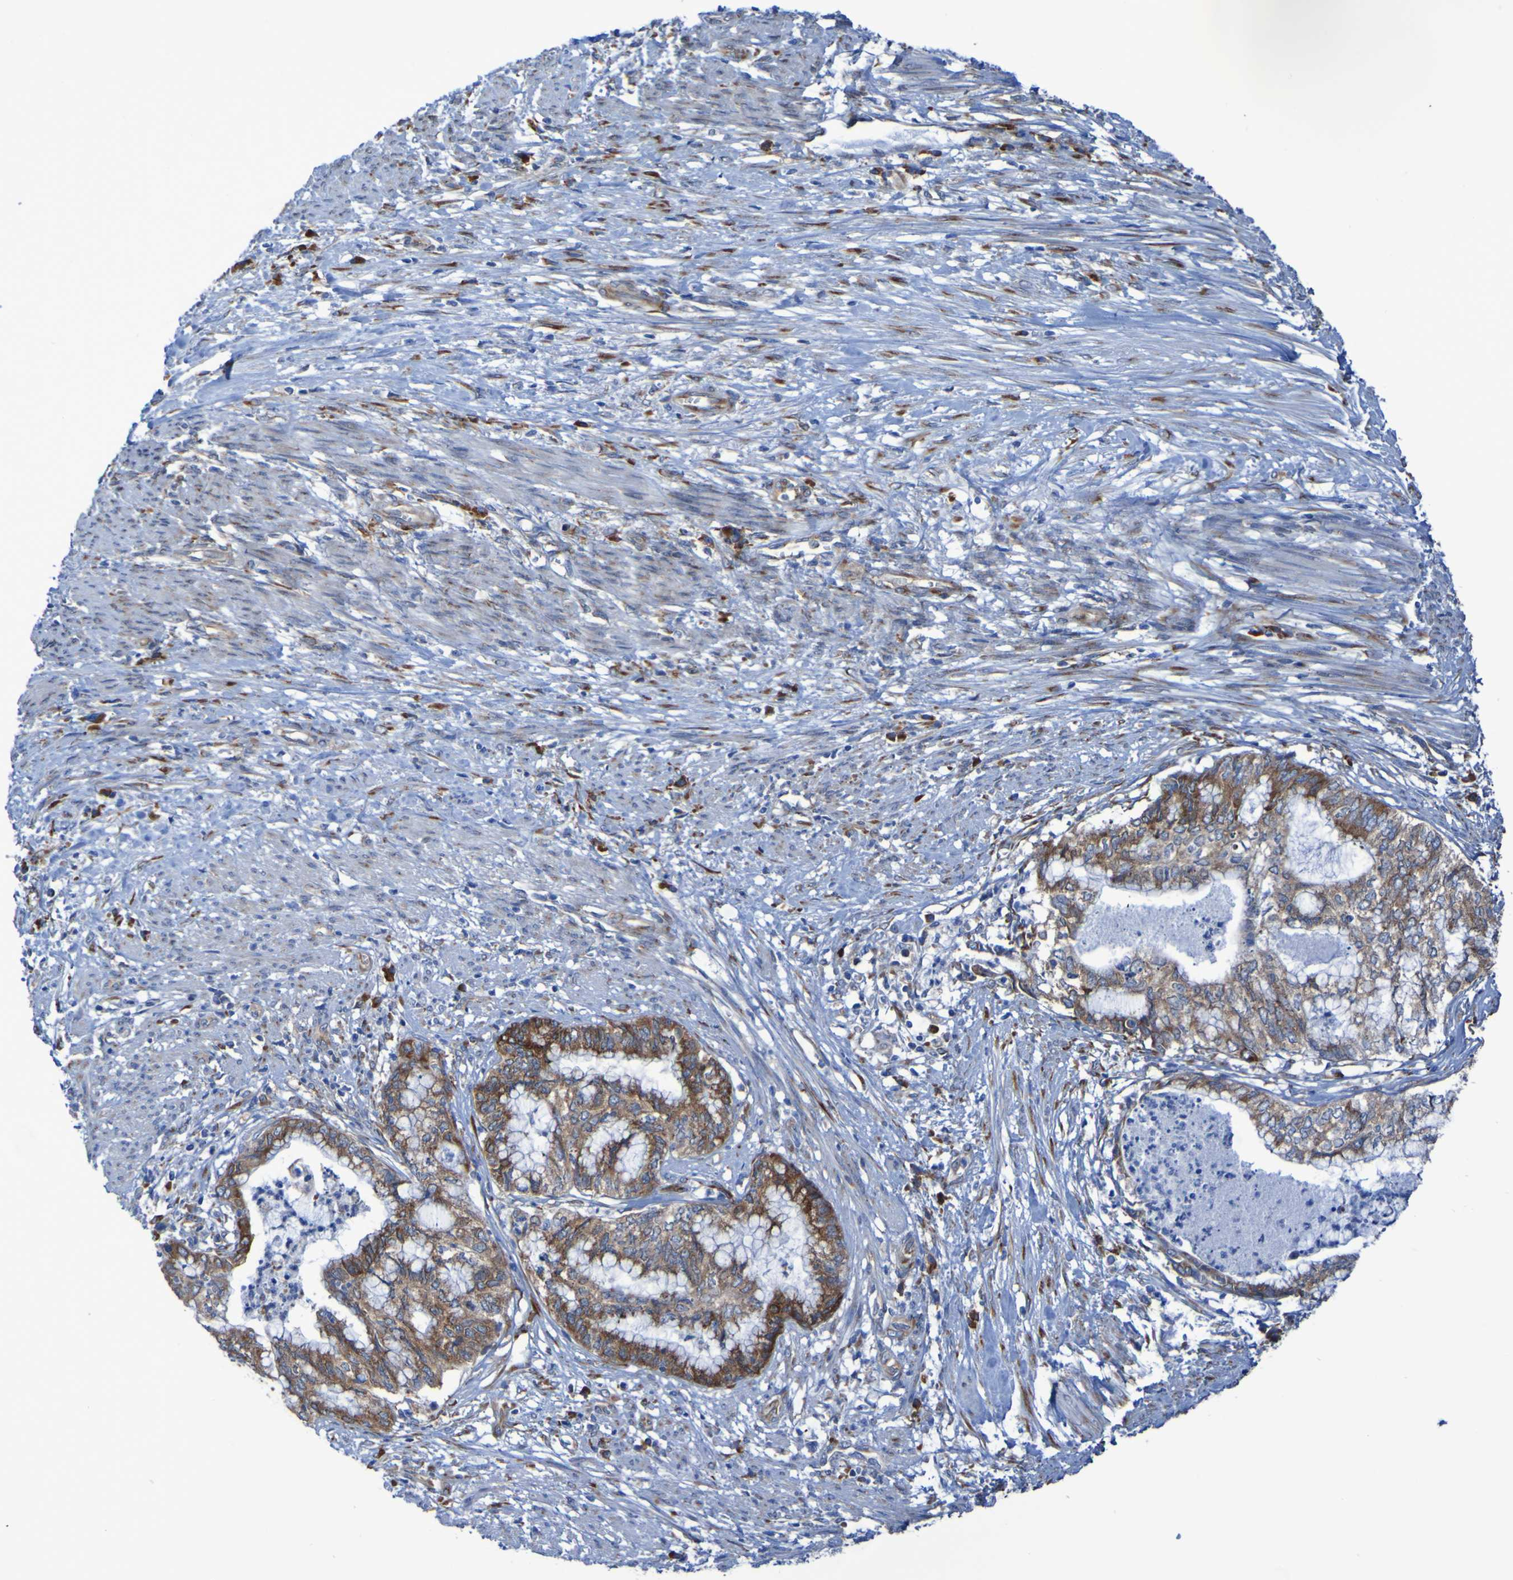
{"staining": {"intensity": "moderate", "quantity": ">75%", "location": "cytoplasmic/membranous"}, "tissue": "endometrial cancer", "cell_type": "Tumor cells", "image_type": "cancer", "snomed": [{"axis": "morphology", "description": "Necrosis, NOS"}, {"axis": "morphology", "description": "Adenocarcinoma, NOS"}, {"axis": "topography", "description": "Endometrium"}], "caption": "Brown immunohistochemical staining in human endometrial cancer reveals moderate cytoplasmic/membranous staining in about >75% of tumor cells.", "gene": "FKBP3", "patient": {"sex": "female", "age": 79}}